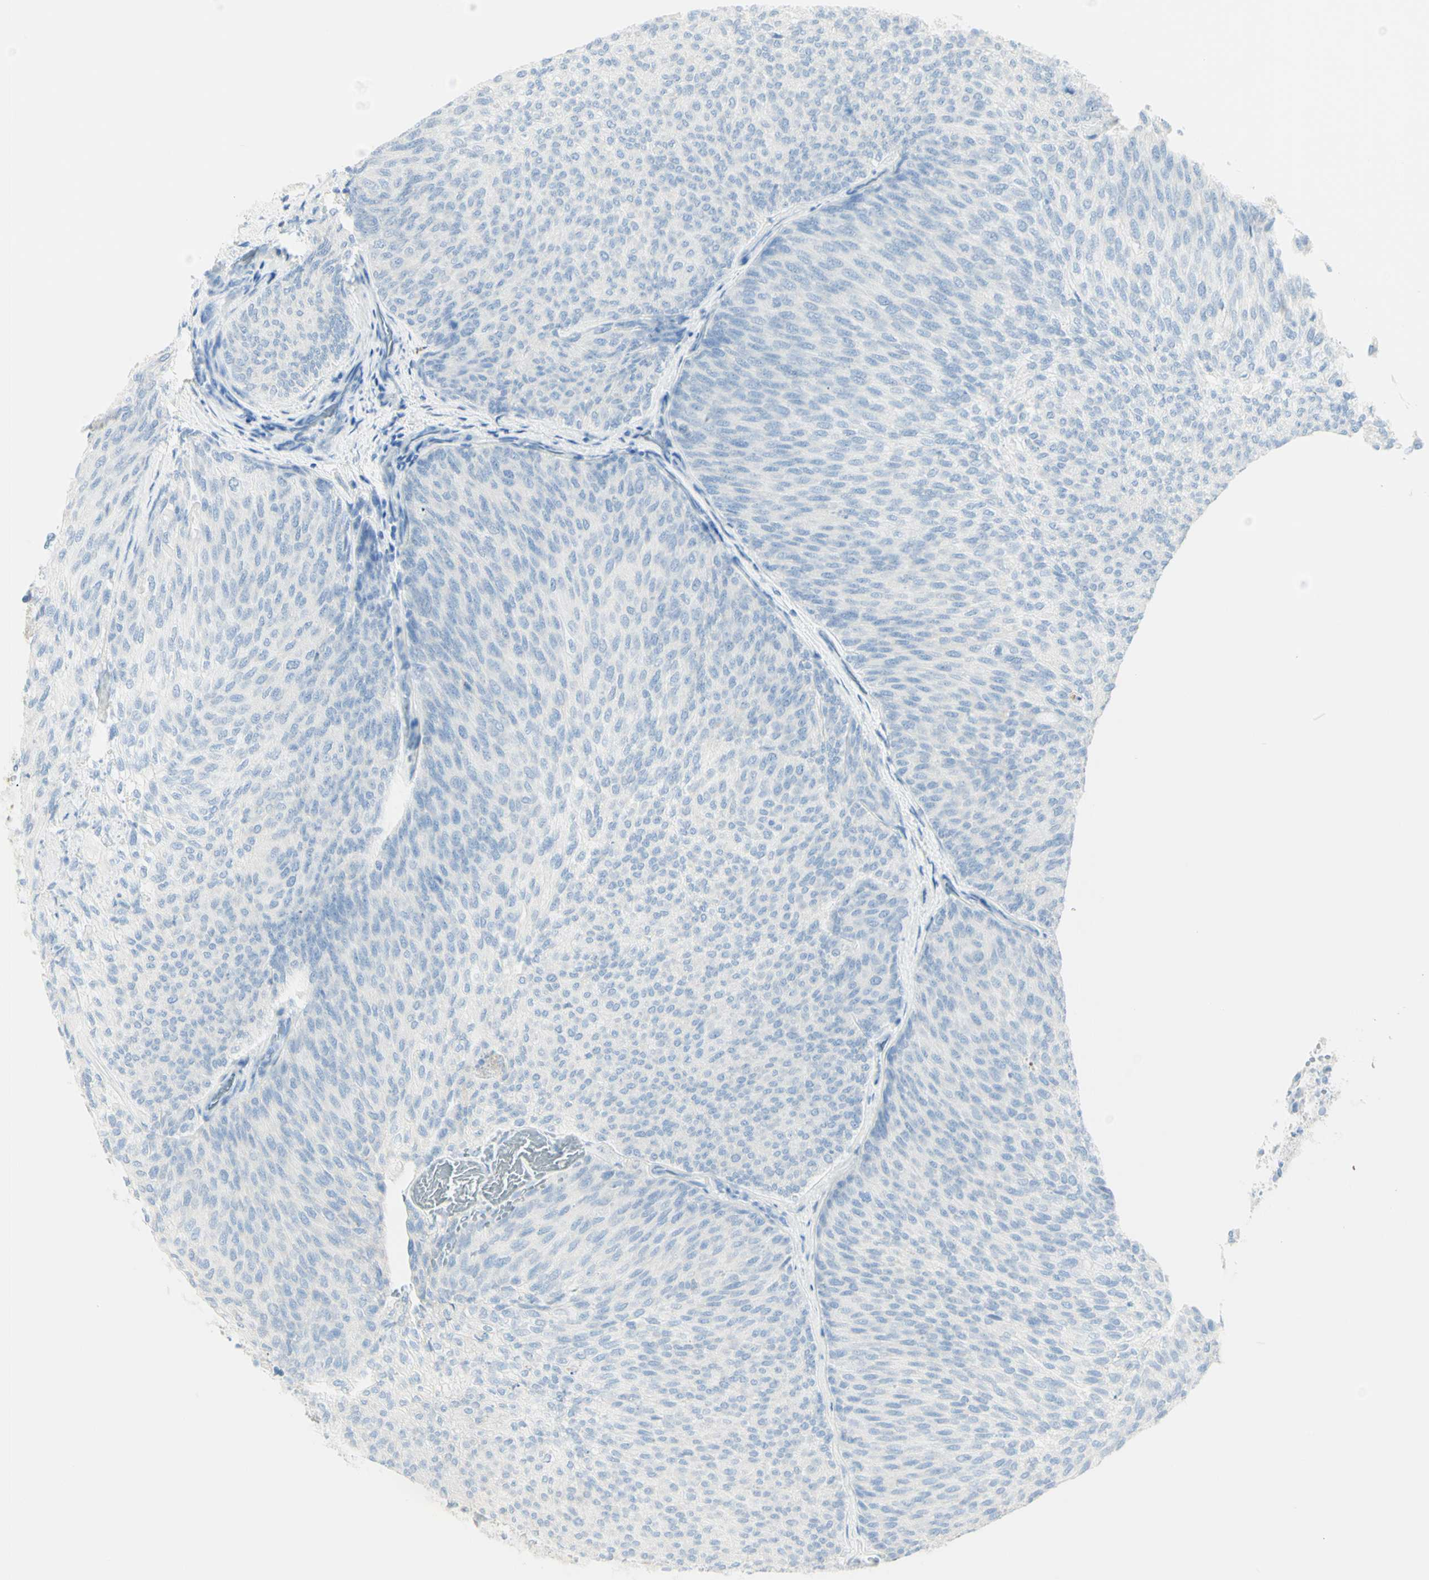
{"staining": {"intensity": "negative", "quantity": "none", "location": "none"}, "tissue": "urothelial cancer", "cell_type": "Tumor cells", "image_type": "cancer", "snomed": [{"axis": "morphology", "description": "Urothelial carcinoma, Low grade"}, {"axis": "topography", "description": "Urinary bladder"}], "caption": "Immunohistochemical staining of human urothelial carcinoma (low-grade) exhibits no significant positivity in tumor cells. (DAB (3,3'-diaminobenzidine) immunohistochemistry, high magnification).", "gene": "LETM1", "patient": {"sex": "female", "age": 79}}